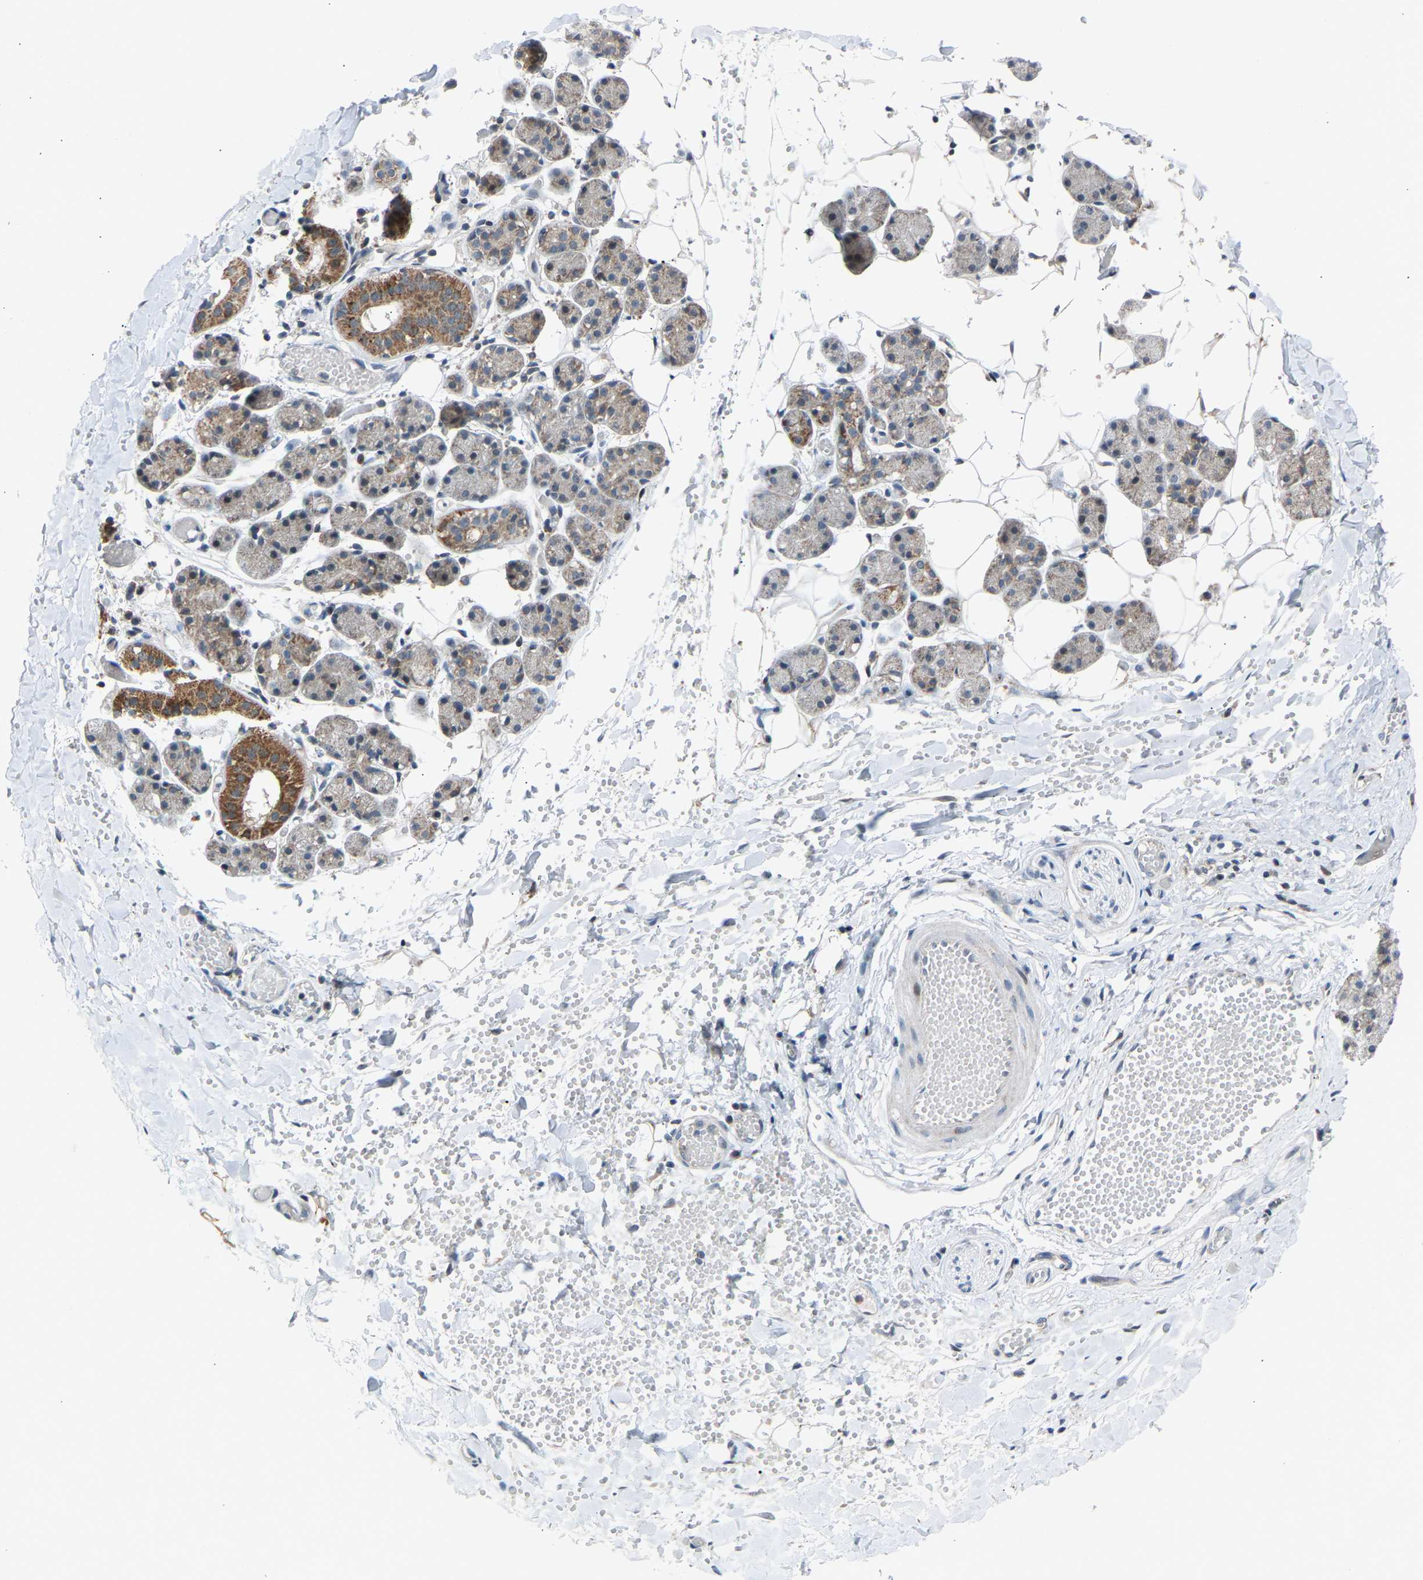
{"staining": {"intensity": "moderate", "quantity": "<25%", "location": "cytoplasmic/membranous"}, "tissue": "salivary gland", "cell_type": "Glandular cells", "image_type": "normal", "snomed": [{"axis": "morphology", "description": "Normal tissue, NOS"}, {"axis": "topography", "description": "Salivary gland"}], "caption": "Glandular cells show low levels of moderate cytoplasmic/membranous expression in approximately <25% of cells in benign human salivary gland.", "gene": "SLIRP", "patient": {"sex": "female", "age": 33}}